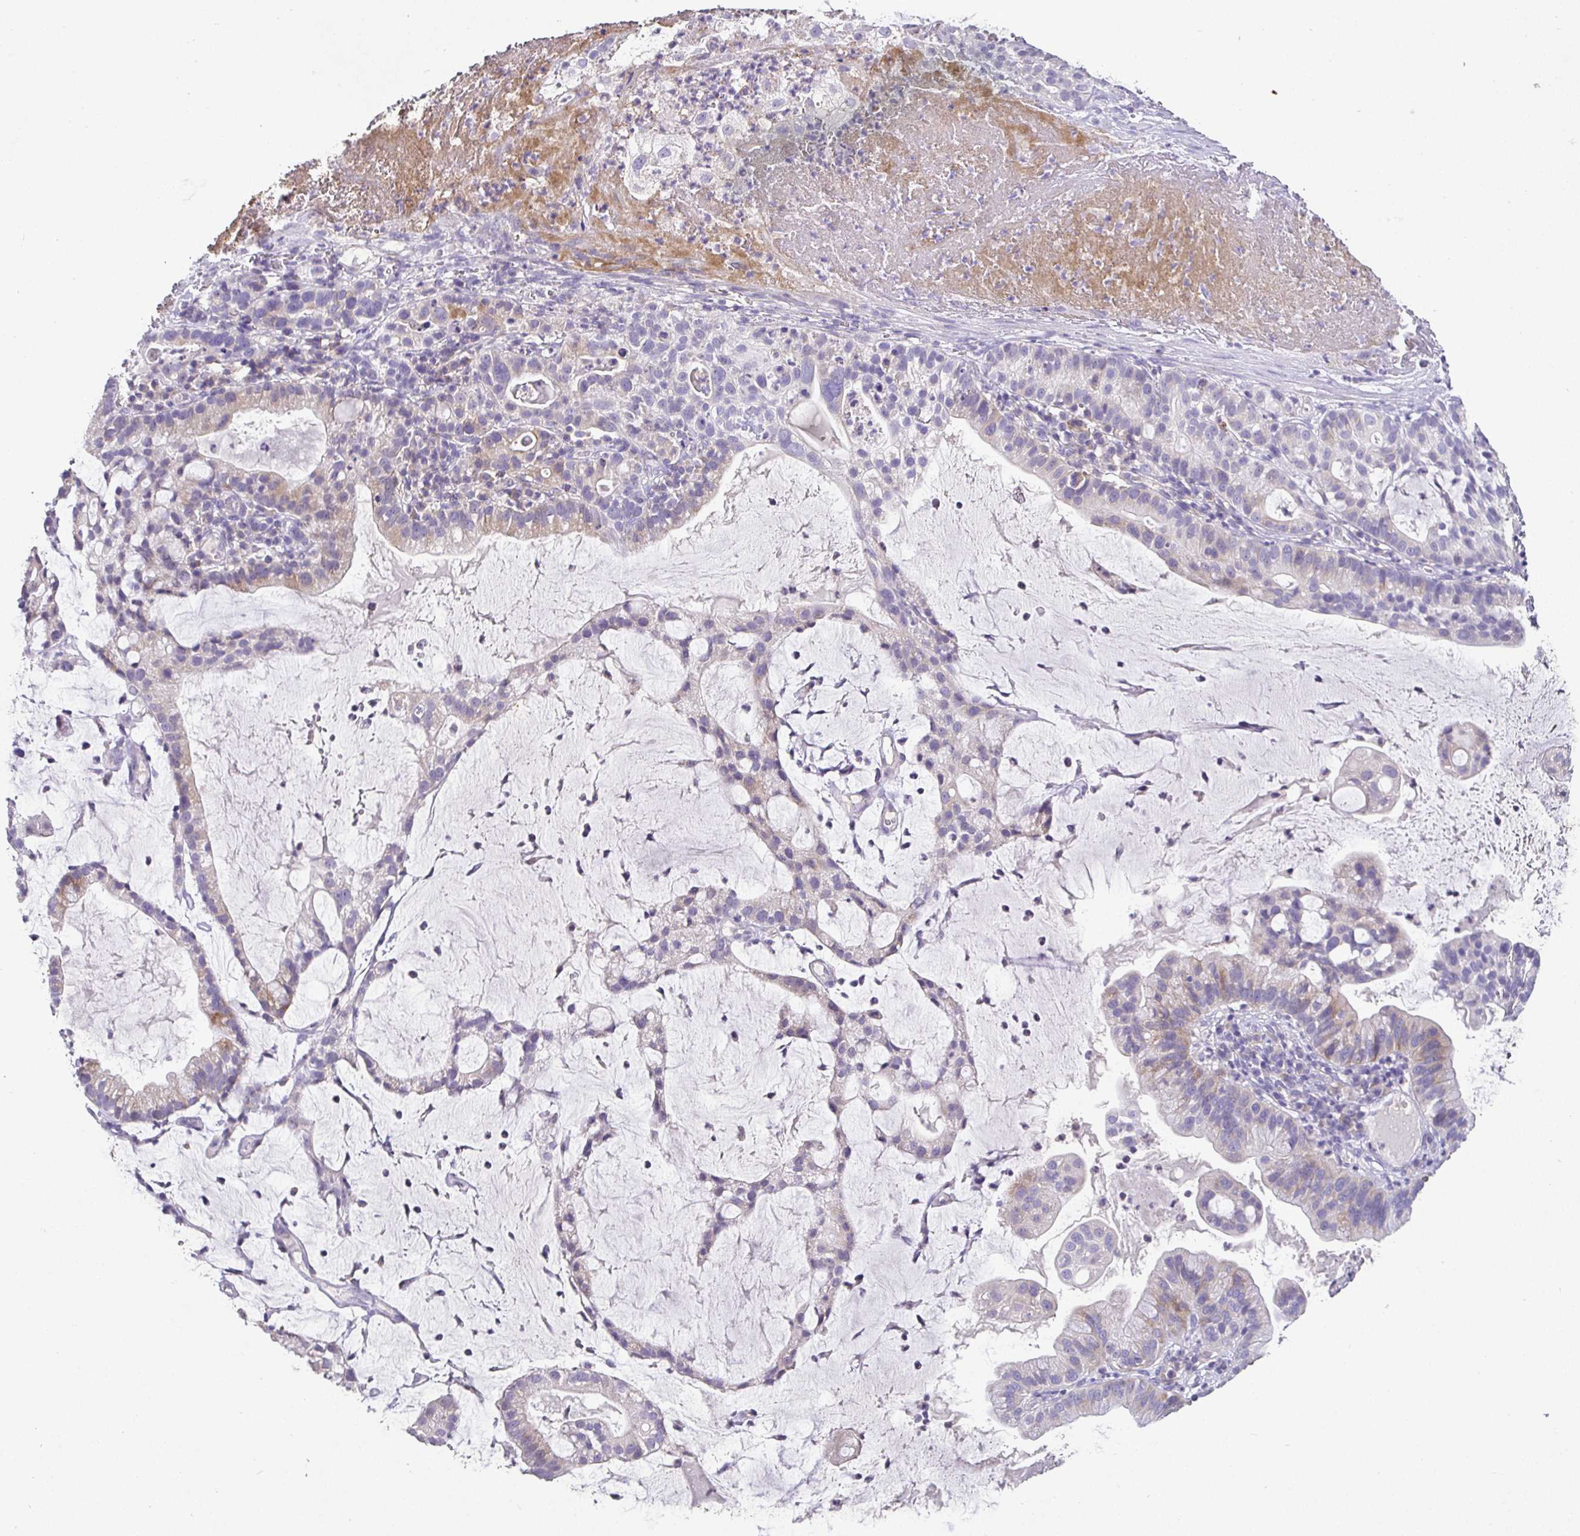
{"staining": {"intensity": "weak", "quantity": "<25%", "location": "cytoplasmic/membranous"}, "tissue": "cervical cancer", "cell_type": "Tumor cells", "image_type": "cancer", "snomed": [{"axis": "morphology", "description": "Adenocarcinoma, NOS"}, {"axis": "topography", "description": "Cervix"}], "caption": "Adenocarcinoma (cervical) was stained to show a protein in brown. There is no significant positivity in tumor cells.", "gene": "SHISA4", "patient": {"sex": "female", "age": 41}}